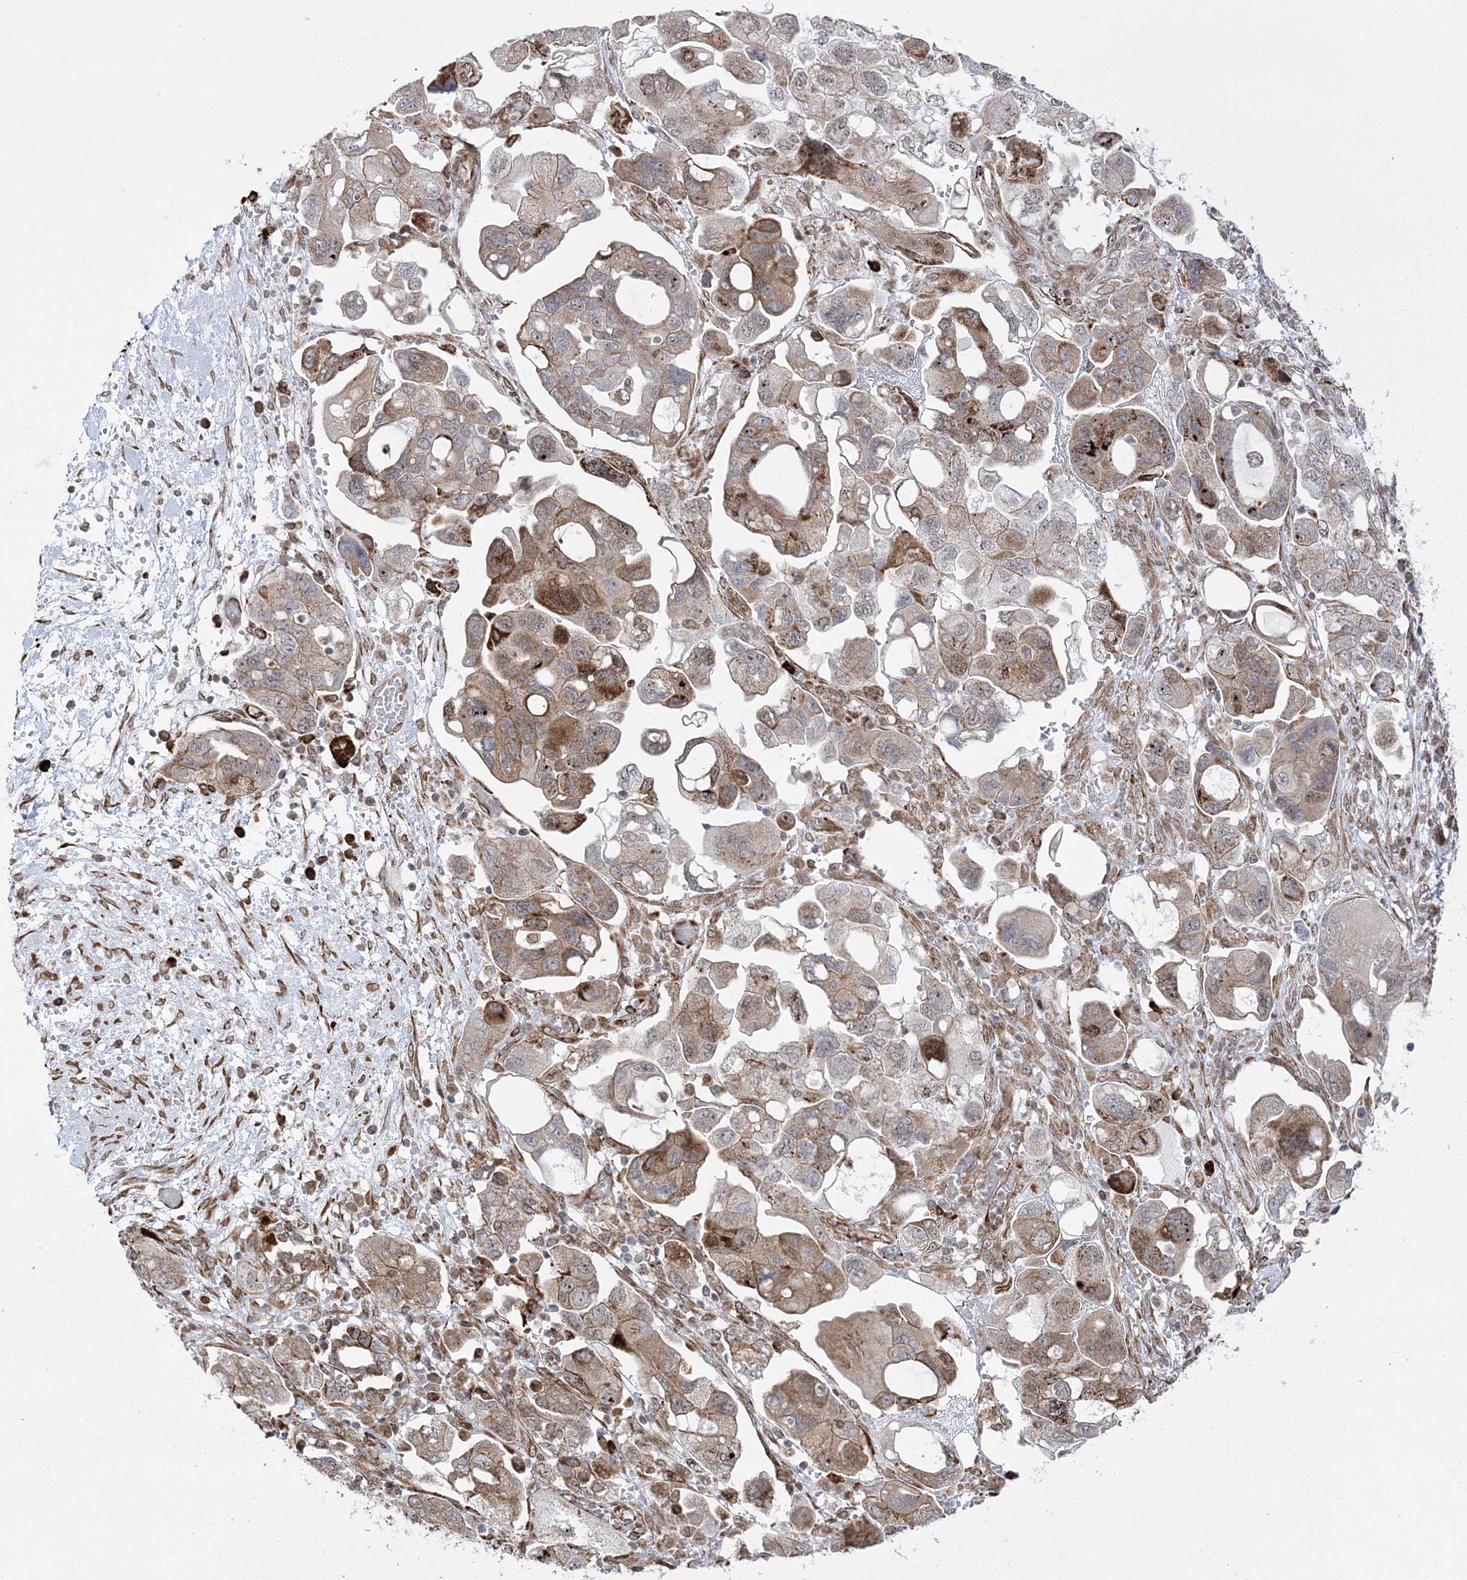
{"staining": {"intensity": "moderate", "quantity": "25%-75%", "location": "cytoplasmic/membranous"}, "tissue": "ovarian cancer", "cell_type": "Tumor cells", "image_type": "cancer", "snomed": [{"axis": "morphology", "description": "Carcinoma, NOS"}, {"axis": "morphology", "description": "Cystadenocarcinoma, serous, NOS"}, {"axis": "topography", "description": "Ovary"}], "caption": "The micrograph displays a brown stain indicating the presence of a protein in the cytoplasmic/membranous of tumor cells in serous cystadenocarcinoma (ovarian).", "gene": "EFCAB12", "patient": {"sex": "female", "age": 69}}